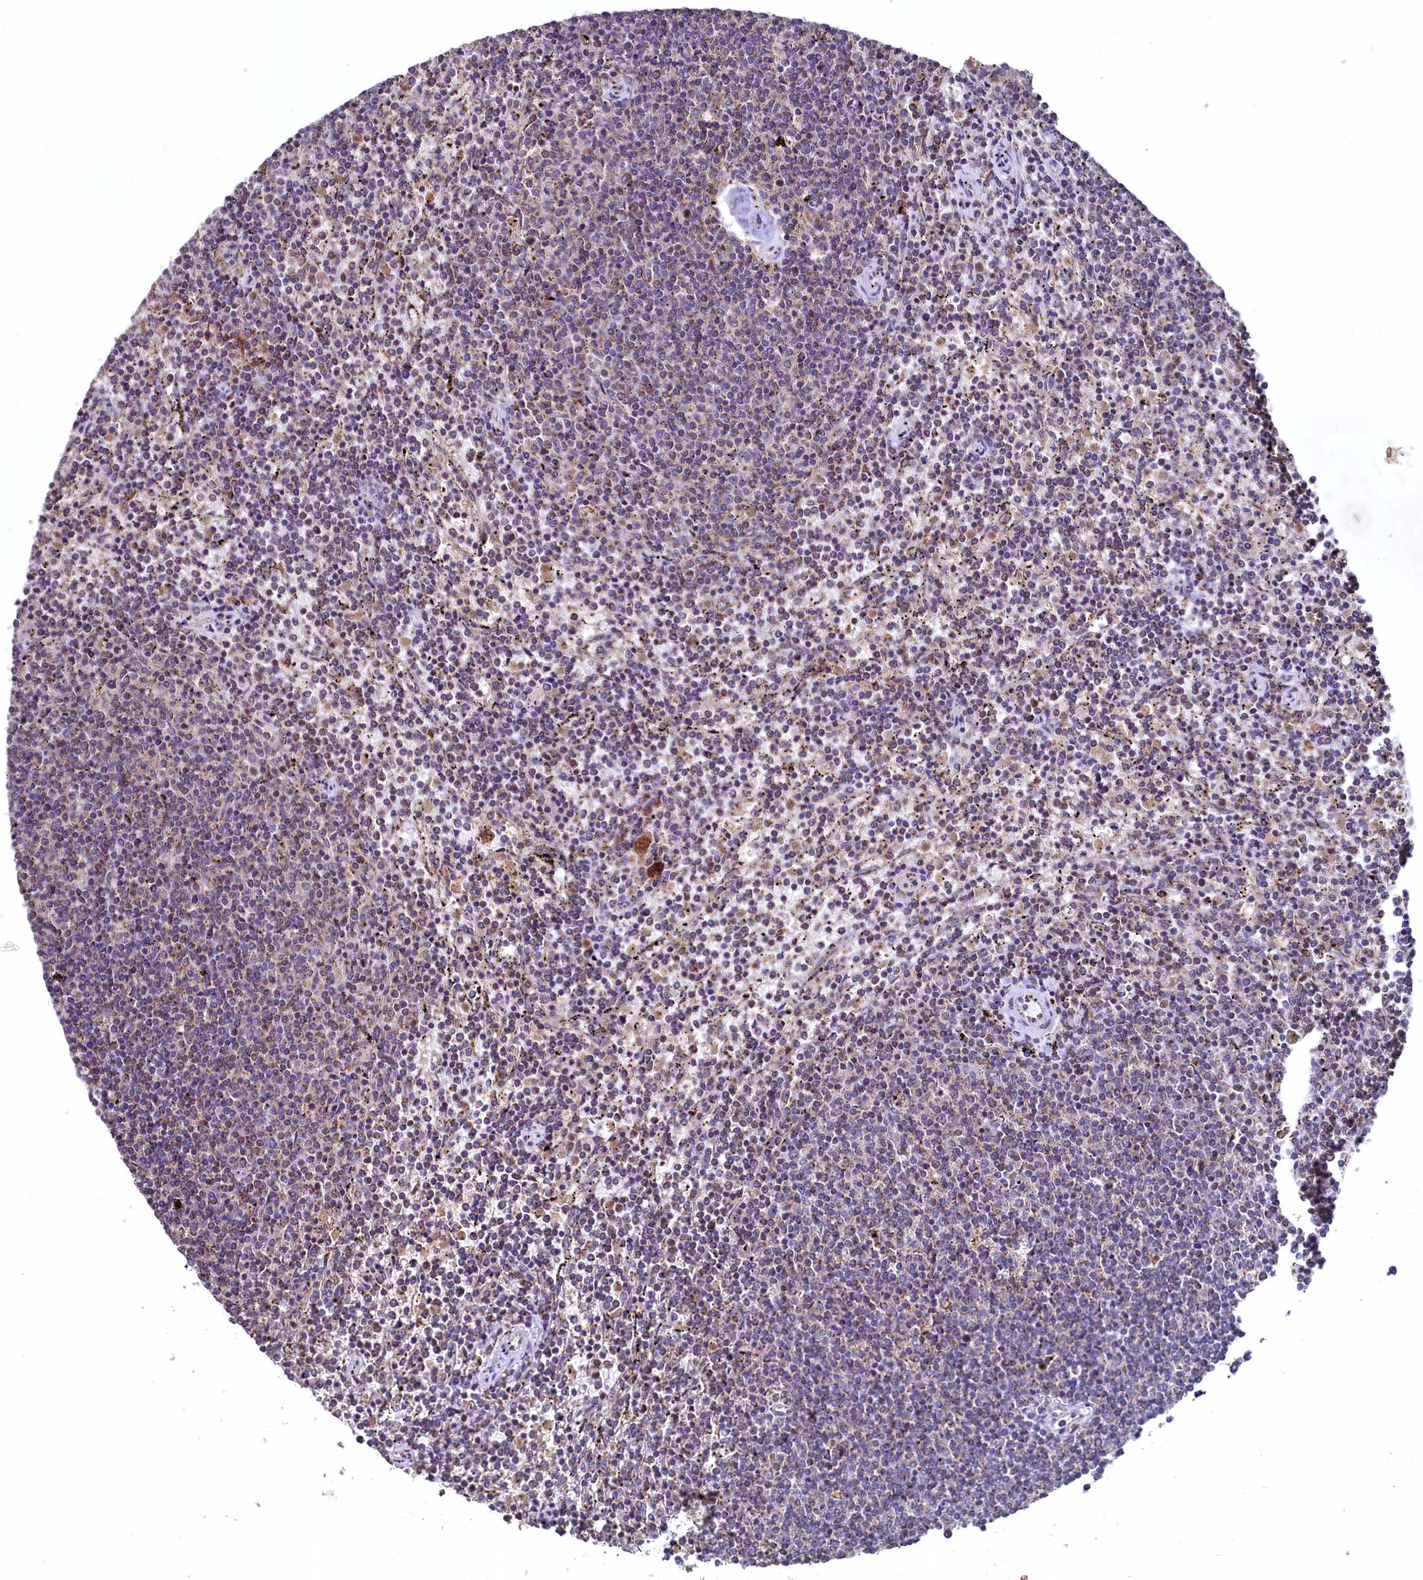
{"staining": {"intensity": "moderate", "quantity": "<25%", "location": "cytoplasmic/membranous"}, "tissue": "lymphoma", "cell_type": "Tumor cells", "image_type": "cancer", "snomed": [{"axis": "morphology", "description": "Malignant lymphoma, non-Hodgkin's type, Low grade"}, {"axis": "topography", "description": "Spleen"}], "caption": "Low-grade malignant lymphoma, non-Hodgkin's type stained with a brown dye shows moderate cytoplasmic/membranous positive expression in about <25% of tumor cells.", "gene": "METTL4", "patient": {"sex": "female", "age": 50}}